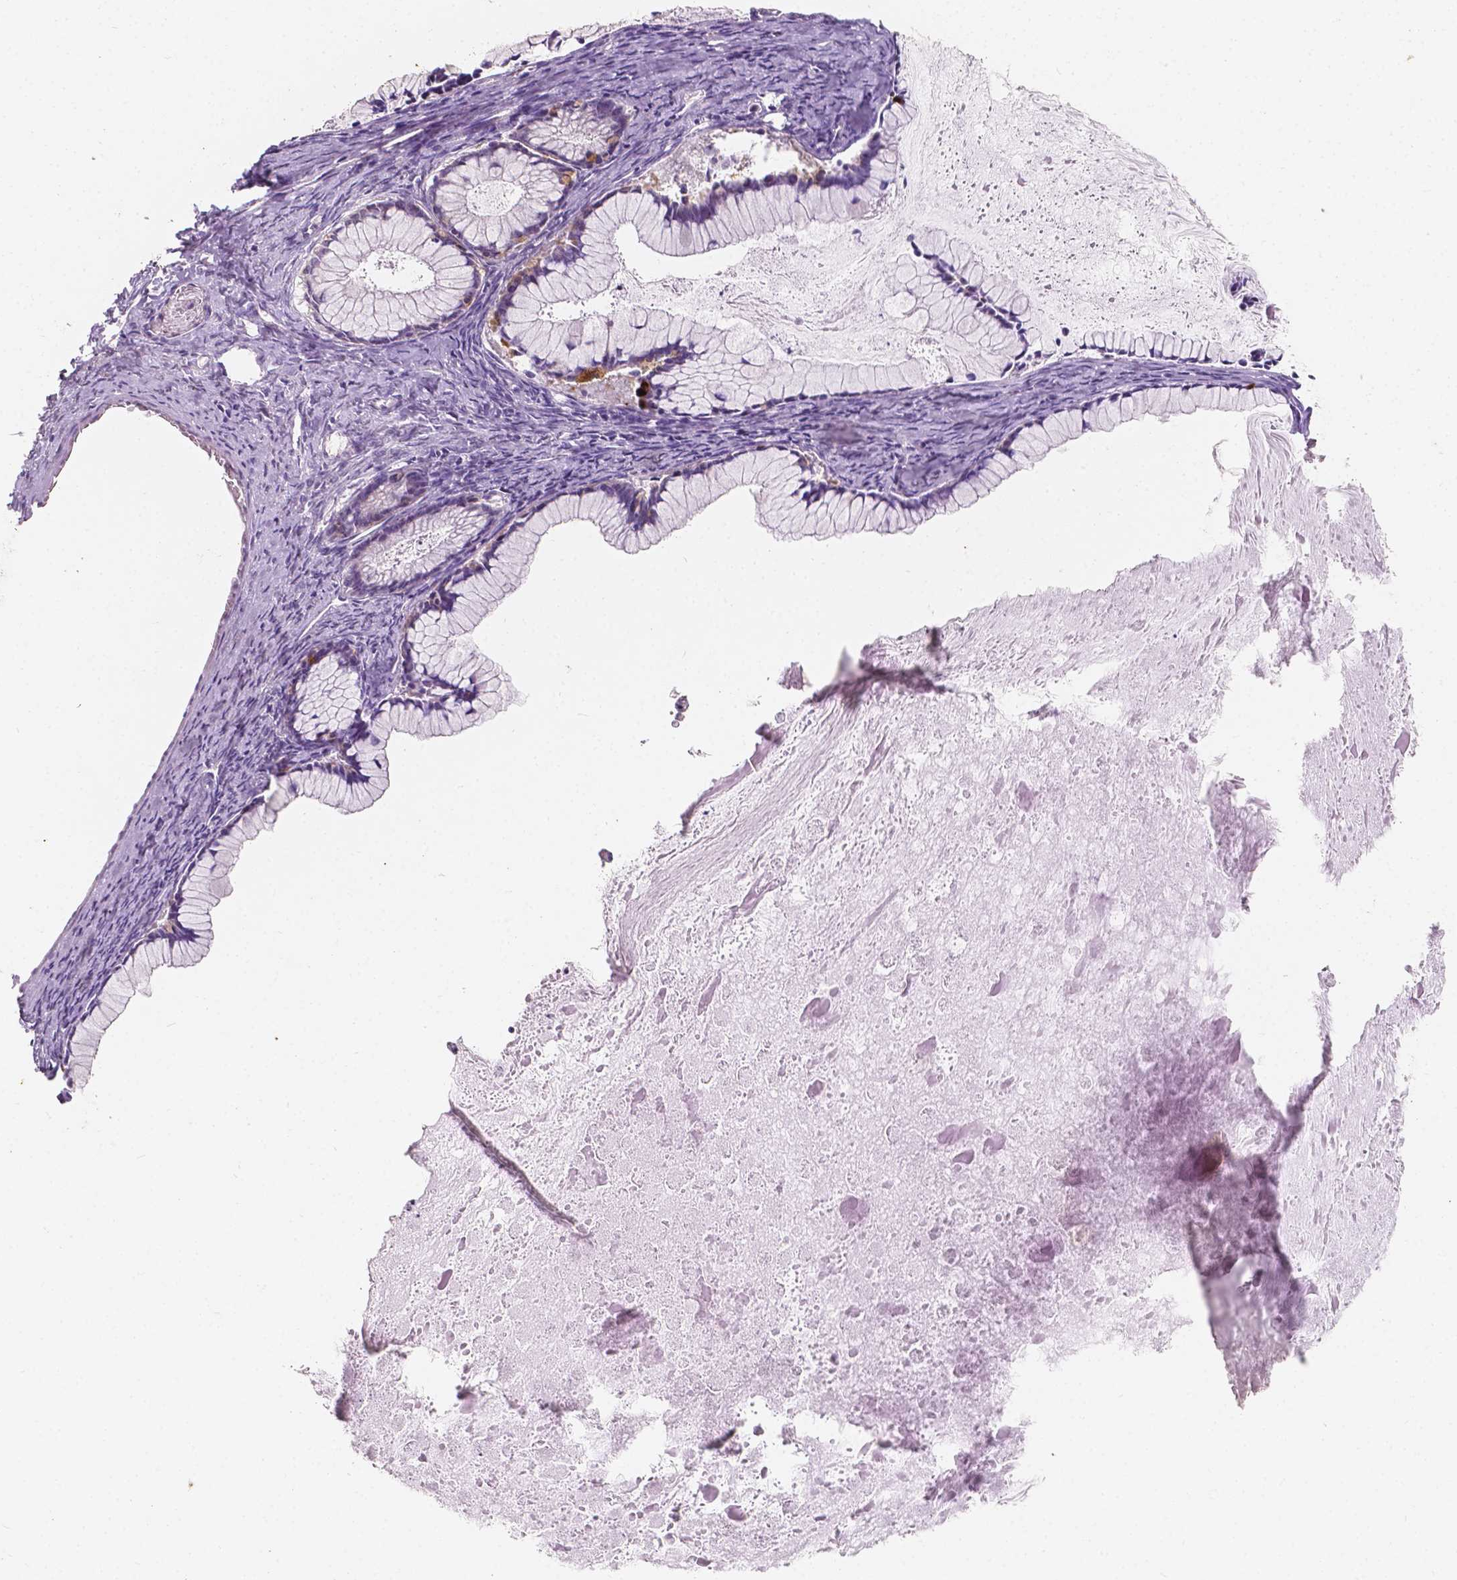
{"staining": {"intensity": "negative", "quantity": "none", "location": "none"}, "tissue": "ovarian cancer", "cell_type": "Tumor cells", "image_type": "cancer", "snomed": [{"axis": "morphology", "description": "Cystadenocarcinoma, mucinous, NOS"}, {"axis": "topography", "description": "Ovary"}], "caption": "There is no significant expression in tumor cells of mucinous cystadenocarcinoma (ovarian). (IHC, brightfield microscopy, high magnification).", "gene": "SIRT2", "patient": {"sex": "female", "age": 41}}